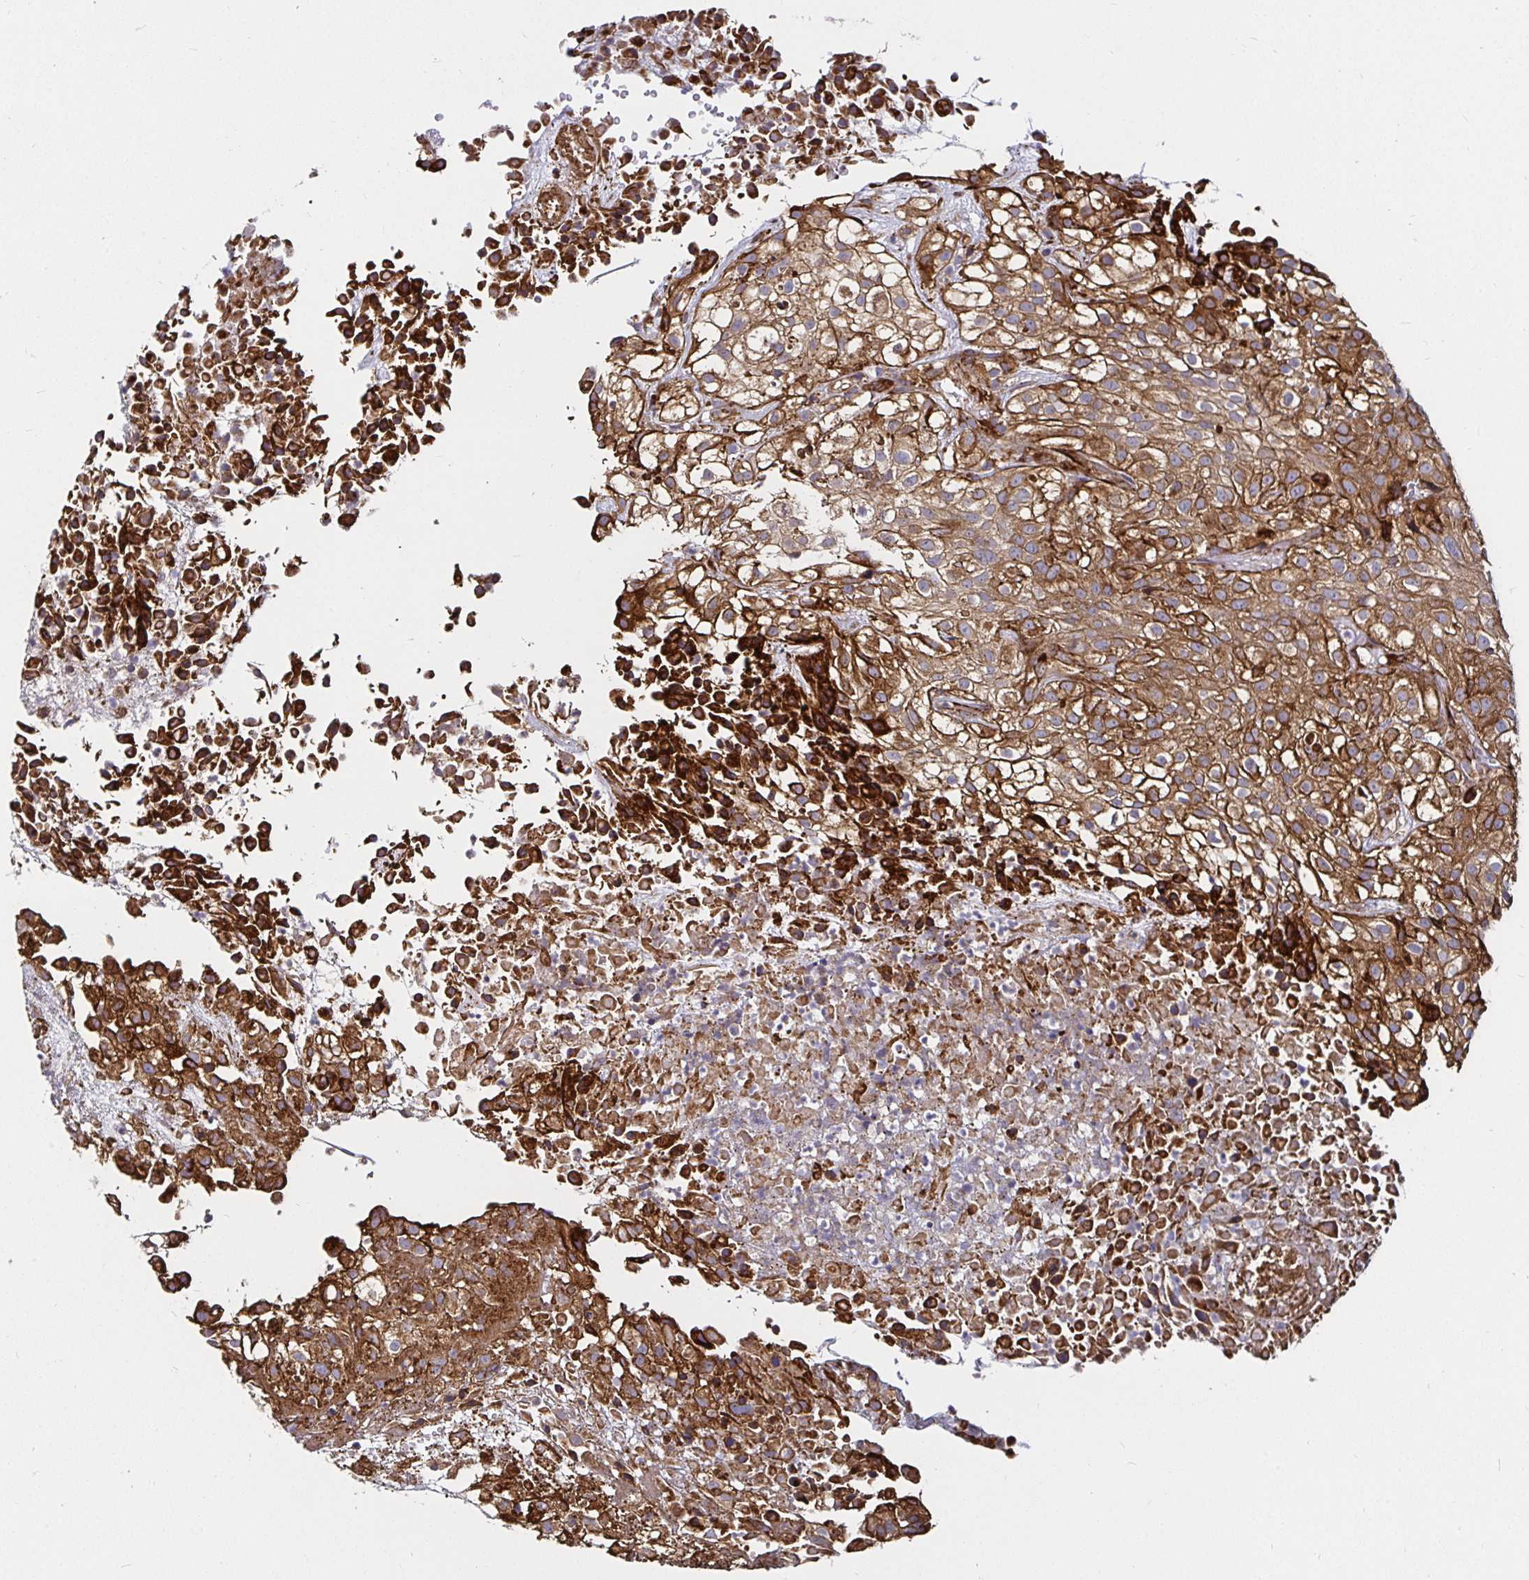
{"staining": {"intensity": "moderate", "quantity": ">75%", "location": "cytoplasmic/membranous"}, "tissue": "urothelial cancer", "cell_type": "Tumor cells", "image_type": "cancer", "snomed": [{"axis": "morphology", "description": "Urothelial carcinoma, High grade"}, {"axis": "topography", "description": "Urinary bladder"}], "caption": "Human urothelial carcinoma (high-grade) stained with a brown dye reveals moderate cytoplasmic/membranous positive positivity in approximately >75% of tumor cells.", "gene": "SMYD3", "patient": {"sex": "male", "age": 56}}